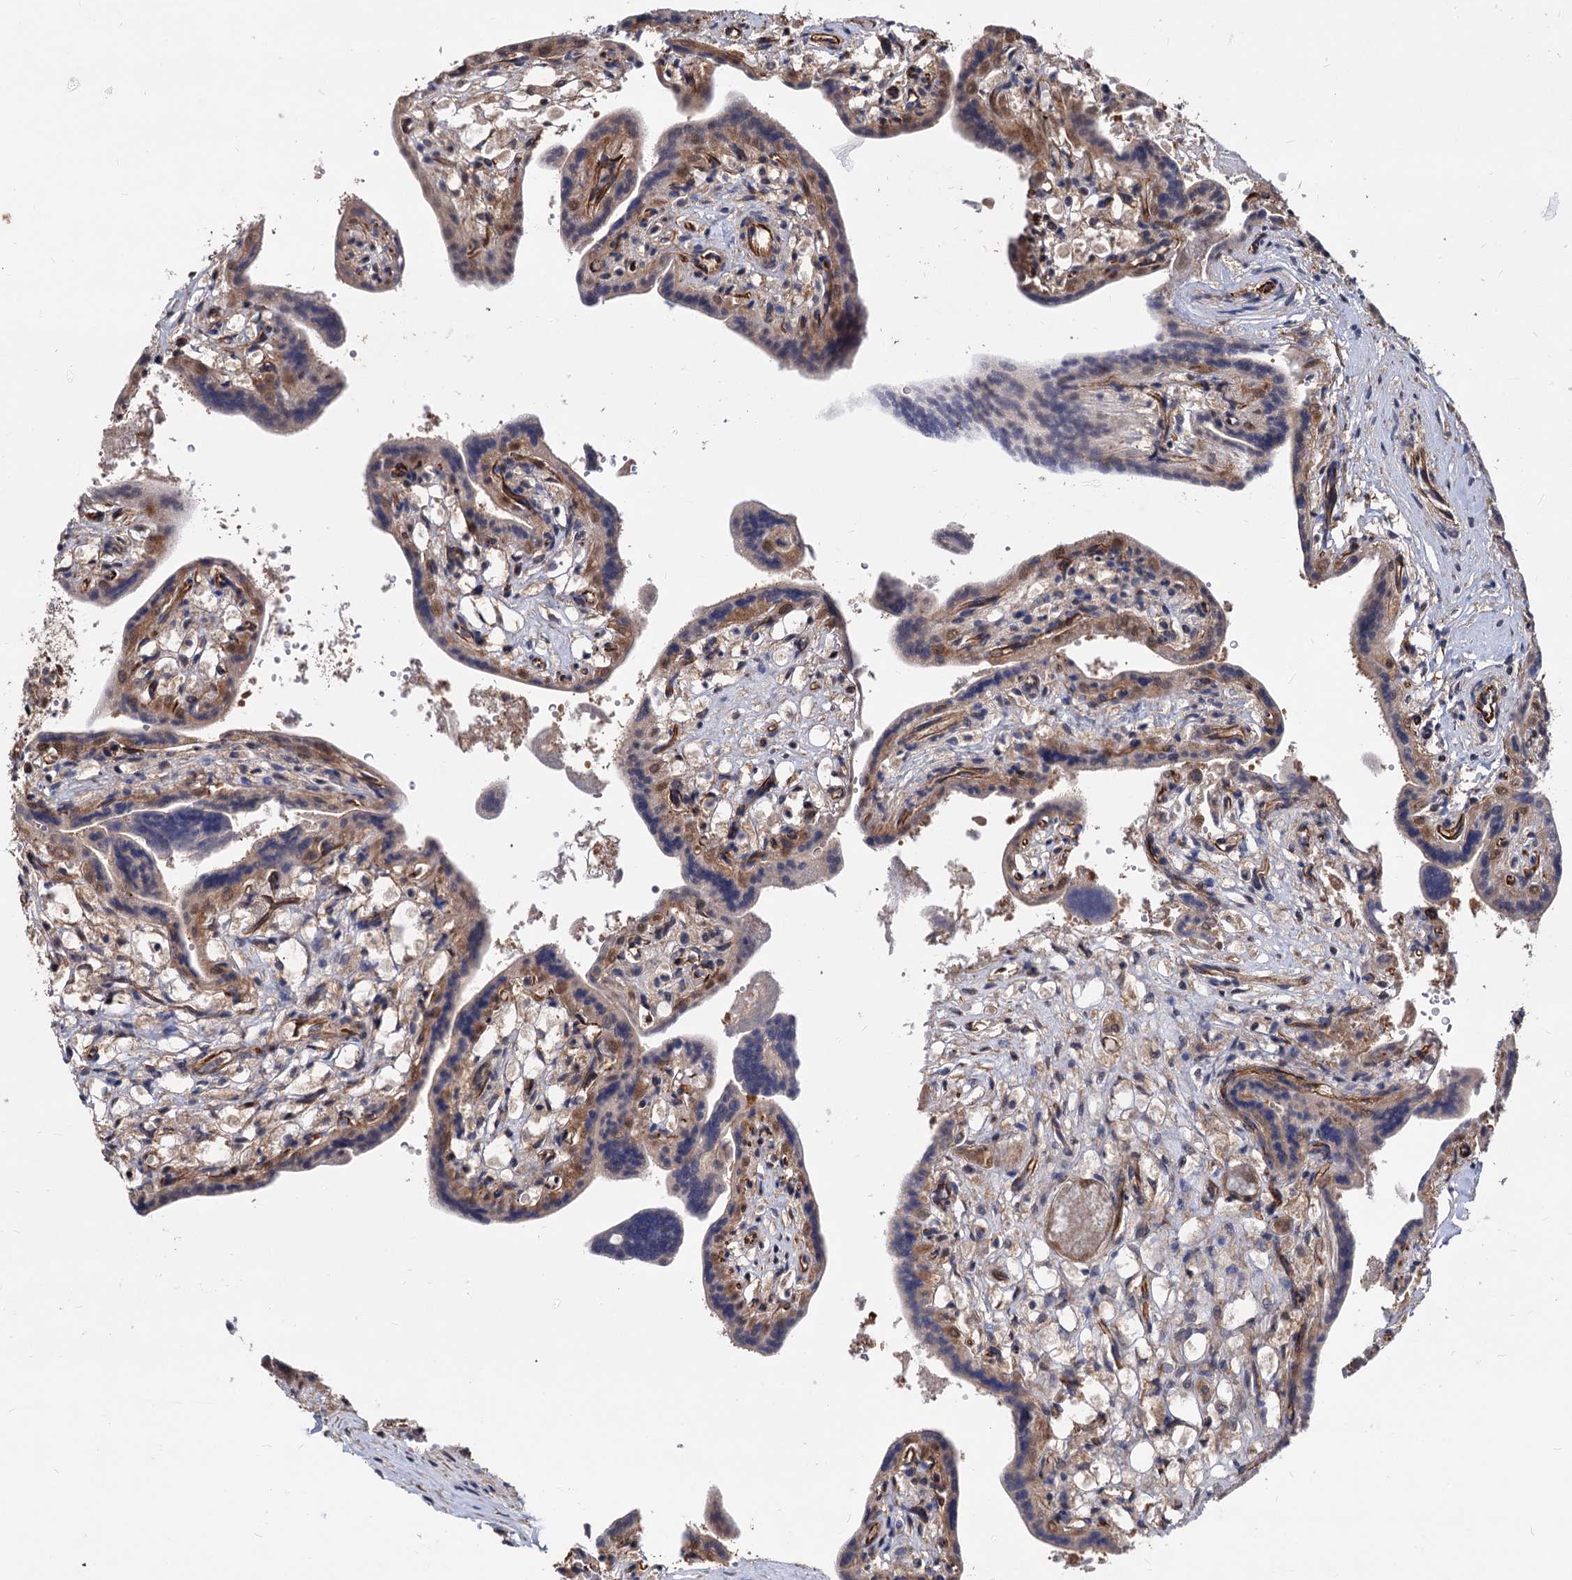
{"staining": {"intensity": "moderate", "quantity": "<25%", "location": "cytoplasmic/membranous,nuclear"}, "tissue": "placenta", "cell_type": "Trophoblastic cells", "image_type": "normal", "snomed": [{"axis": "morphology", "description": "Normal tissue, NOS"}, {"axis": "topography", "description": "Placenta"}], "caption": "Immunohistochemistry (IHC) of normal placenta displays low levels of moderate cytoplasmic/membranous,nuclear positivity in approximately <25% of trophoblastic cells. Using DAB (3,3'-diaminobenzidine) (brown) and hematoxylin (blue) stains, captured at high magnification using brightfield microscopy.", "gene": "PSMD4", "patient": {"sex": "female", "age": 37}}